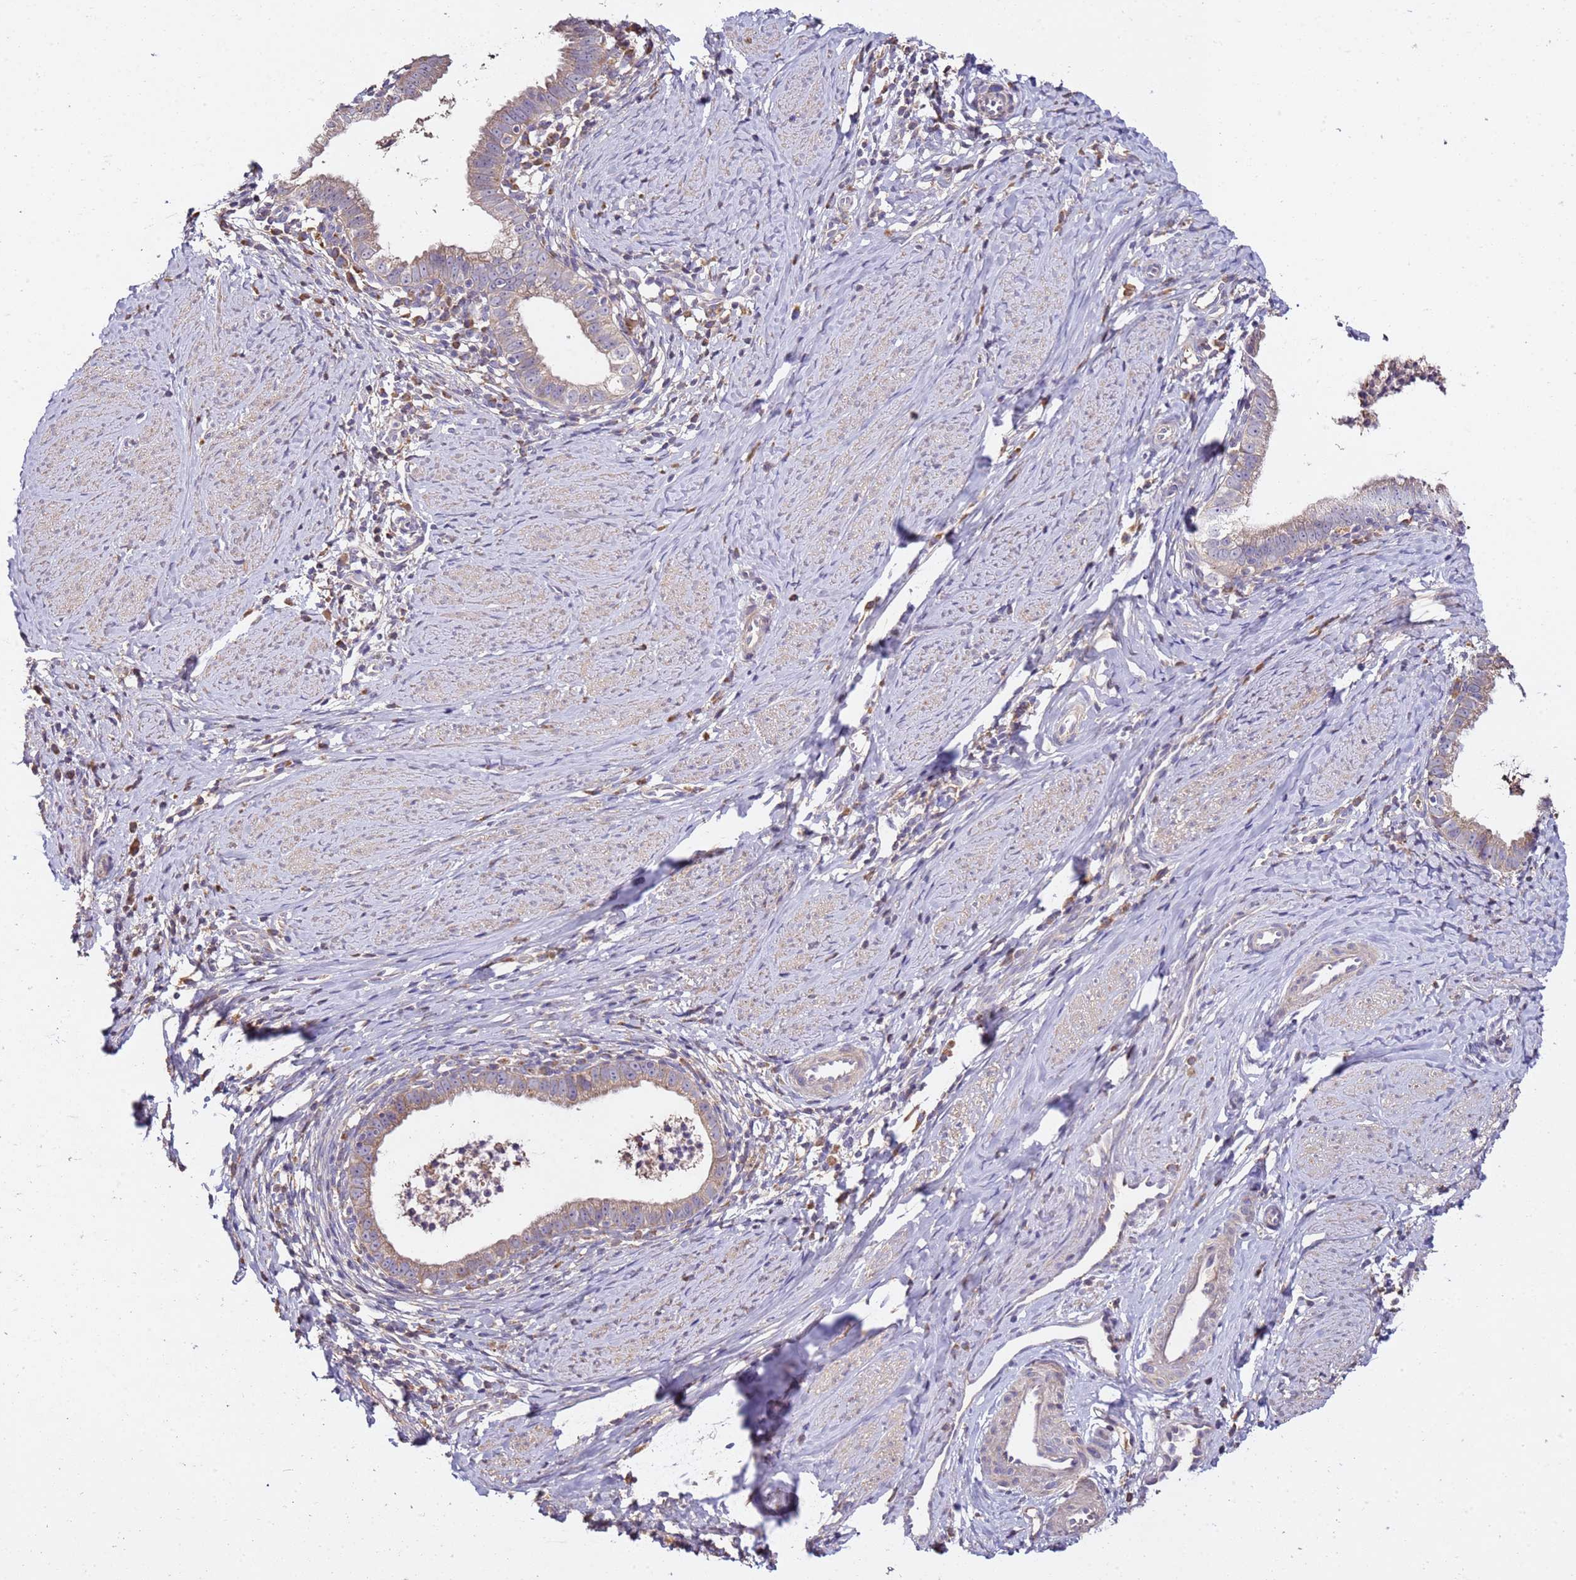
{"staining": {"intensity": "weak", "quantity": "25%-75%", "location": "cytoplasmic/membranous"}, "tissue": "cervical cancer", "cell_type": "Tumor cells", "image_type": "cancer", "snomed": [{"axis": "morphology", "description": "Adenocarcinoma, NOS"}, {"axis": "topography", "description": "Cervix"}], "caption": "Cervical cancer (adenocarcinoma) stained with DAB (3,3'-diaminobenzidine) immunohistochemistry (IHC) displays low levels of weak cytoplasmic/membranous staining in about 25%-75% of tumor cells.", "gene": "OR2B11", "patient": {"sex": "female", "age": 36}}